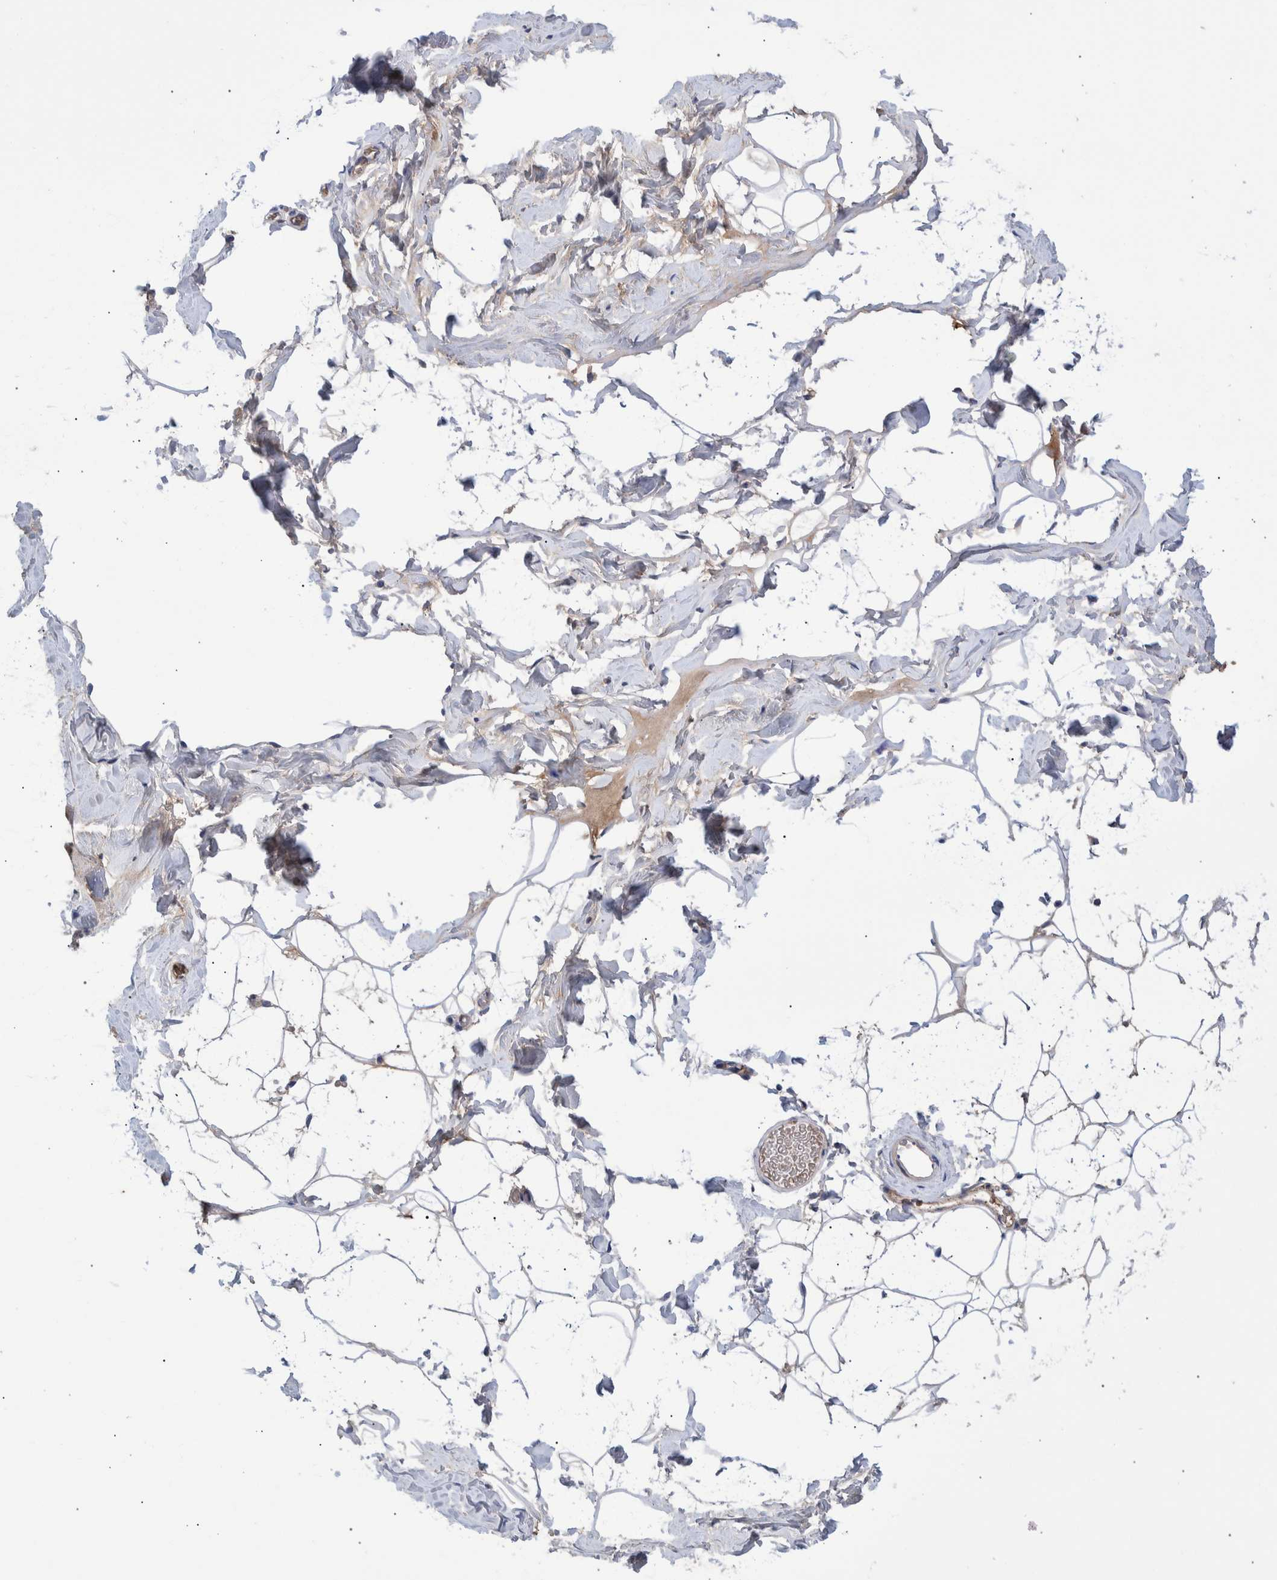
{"staining": {"intensity": "negative", "quantity": "none", "location": "none"}, "tissue": "adipose tissue", "cell_type": "Adipocytes", "image_type": "normal", "snomed": [{"axis": "morphology", "description": "Normal tissue, NOS"}, {"axis": "morphology", "description": "Fibrosis, NOS"}, {"axis": "topography", "description": "Breast"}, {"axis": "topography", "description": "Adipose tissue"}], "caption": "Immunohistochemical staining of normal adipose tissue exhibits no significant staining in adipocytes.", "gene": "DLL4", "patient": {"sex": "female", "age": 39}}